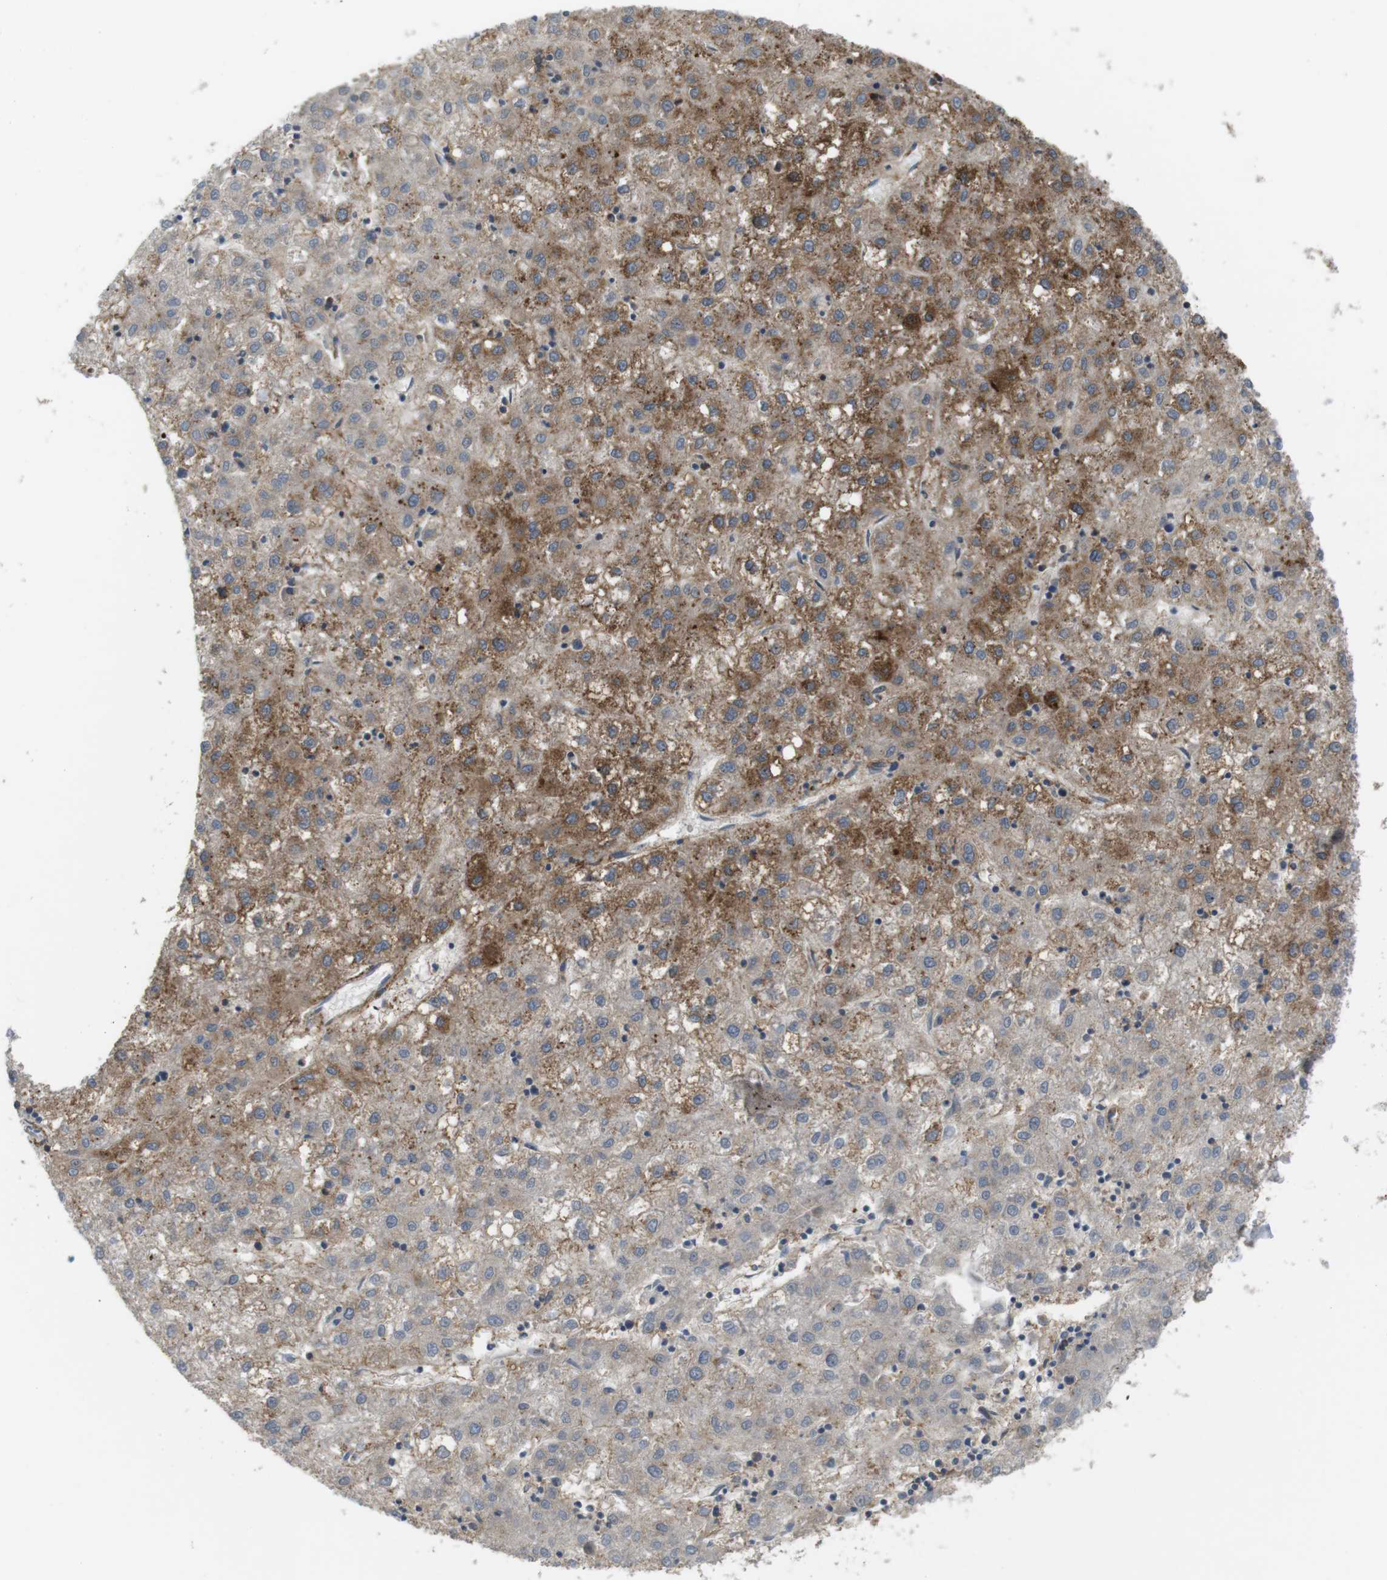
{"staining": {"intensity": "moderate", "quantity": "25%-75%", "location": "cytoplasmic/membranous"}, "tissue": "liver cancer", "cell_type": "Tumor cells", "image_type": "cancer", "snomed": [{"axis": "morphology", "description": "Carcinoma, Hepatocellular, NOS"}, {"axis": "topography", "description": "Liver"}], "caption": "Protein expression analysis of hepatocellular carcinoma (liver) shows moderate cytoplasmic/membranous expression in approximately 25%-75% of tumor cells.", "gene": "DDAH2", "patient": {"sex": "male", "age": 72}}